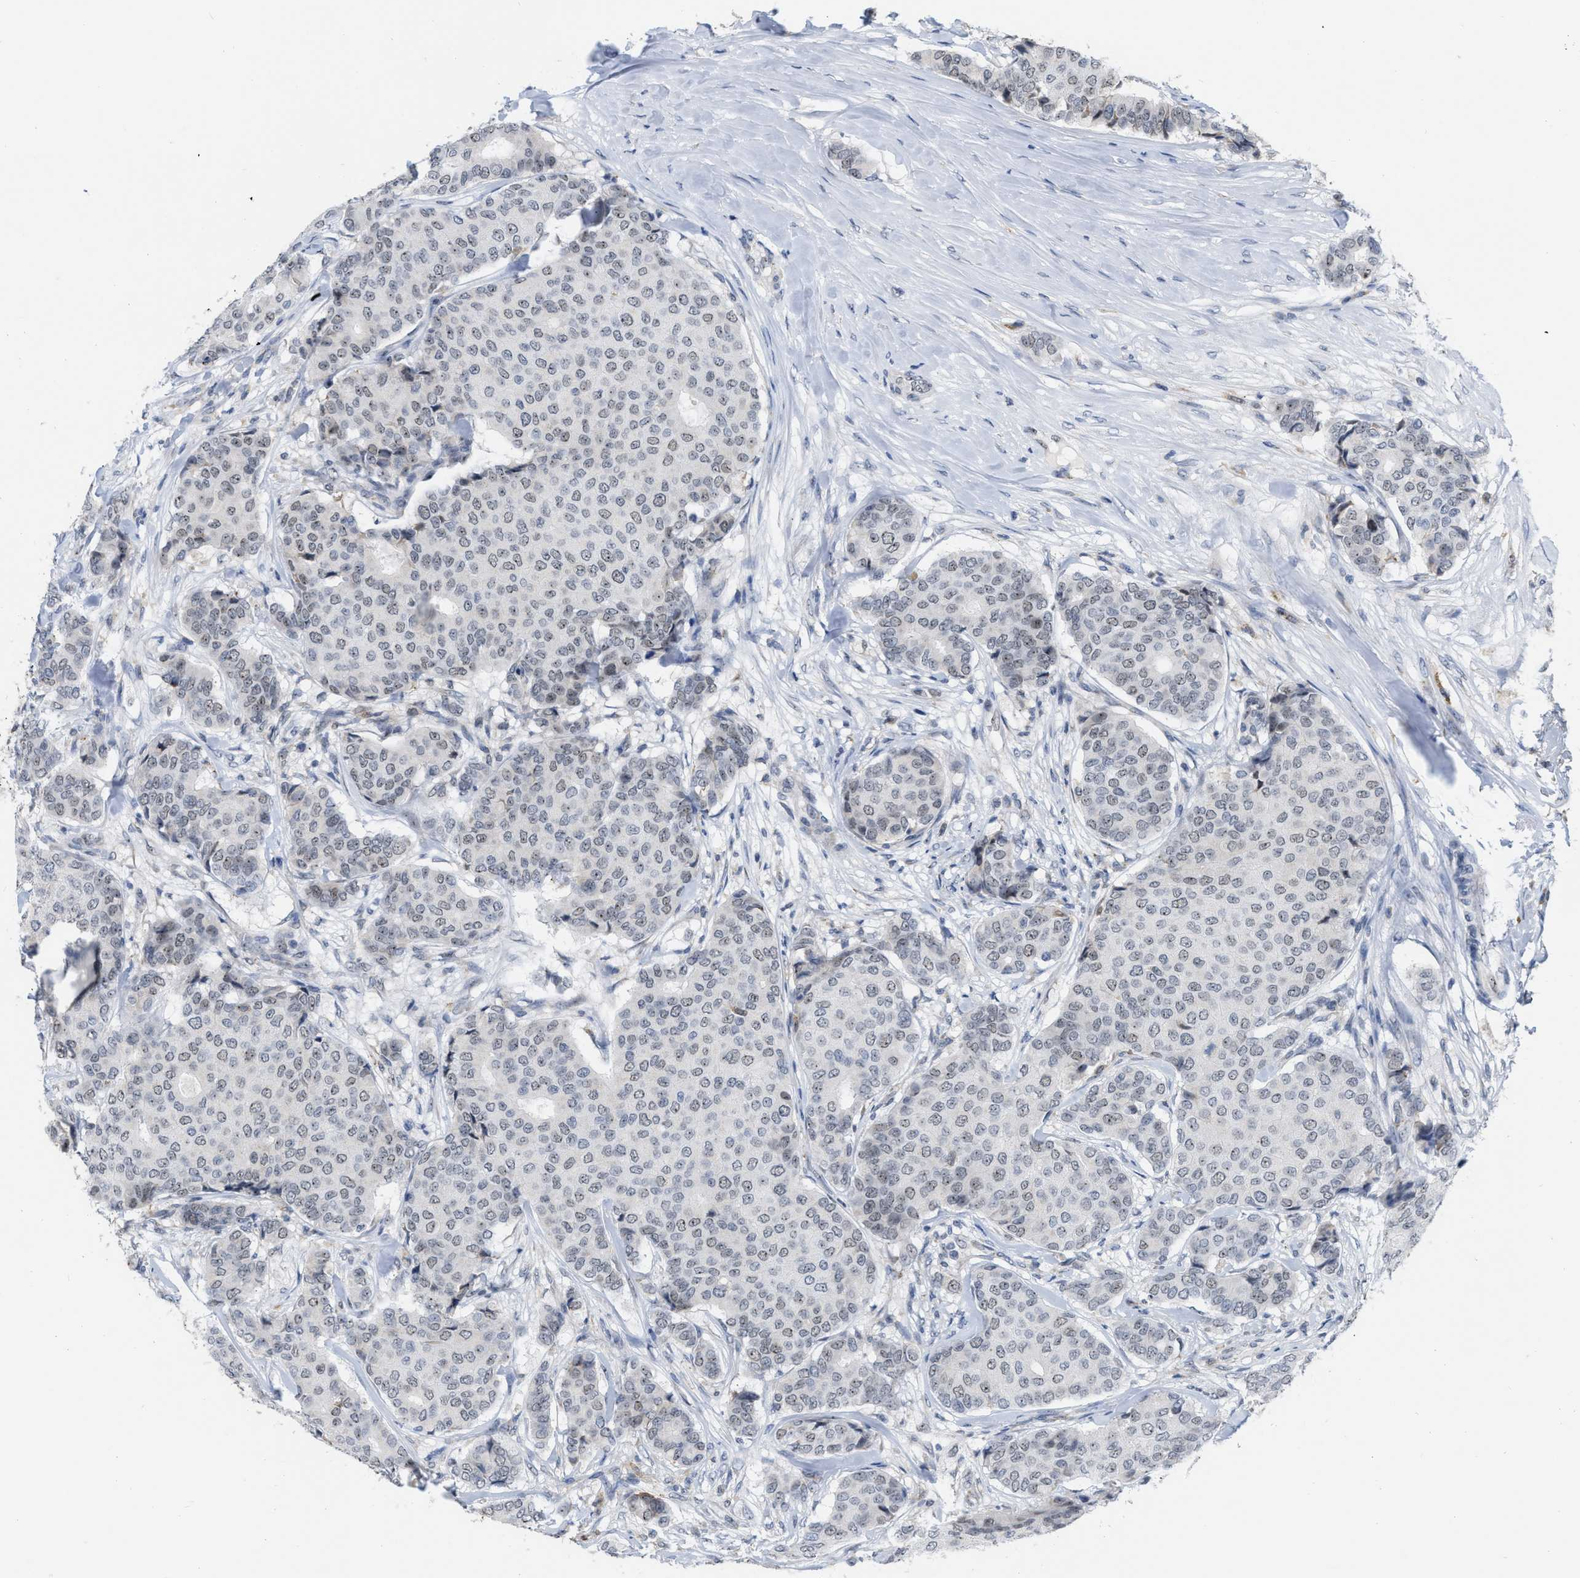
{"staining": {"intensity": "weak", "quantity": "25%-75%", "location": "nuclear"}, "tissue": "breast cancer", "cell_type": "Tumor cells", "image_type": "cancer", "snomed": [{"axis": "morphology", "description": "Duct carcinoma"}, {"axis": "topography", "description": "Breast"}], "caption": "Human breast cancer stained with a brown dye exhibits weak nuclear positive positivity in approximately 25%-75% of tumor cells.", "gene": "ELAC2", "patient": {"sex": "female", "age": 75}}